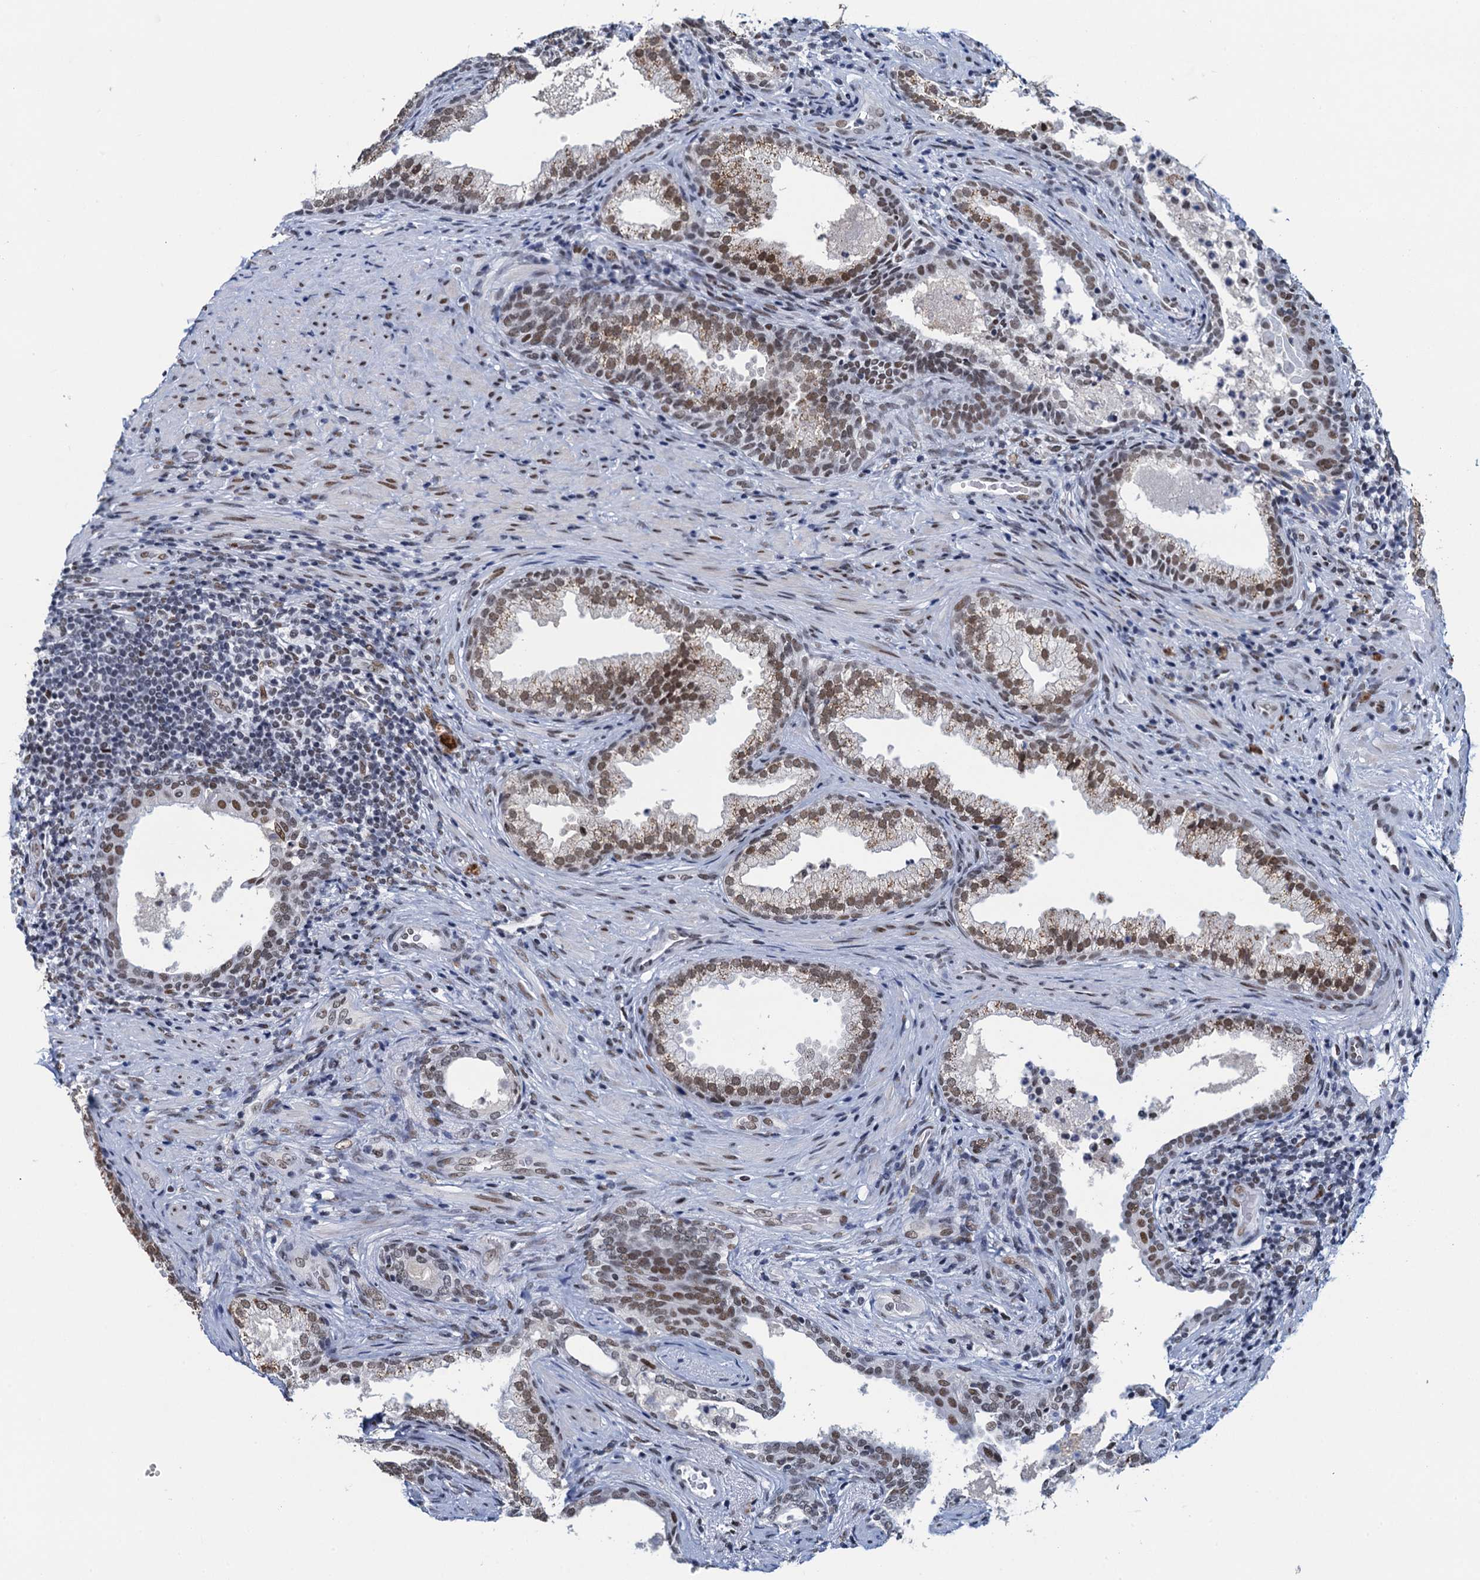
{"staining": {"intensity": "moderate", "quantity": ">75%", "location": "nuclear"}, "tissue": "prostate", "cell_type": "Glandular cells", "image_type": "normal", "snomed": [{"axis": "morphology", "description": "Normal tissue, NOS"}, {"axis": "topography", "description": "Prostate"}], "caption": "Prostate stained with DAB (3,3'-diaminobenzidine) immunohistochemistry exhibits medium levels of moderate nuclear expression in about >75% of glandular cells. The staining was performed using DAB (3,3'-diaminobenzidine) to visualize the protein expression in brown, while the nuclei were stained in blue with hematoxylin (Magnification: 20x).", "gene": "HNRNPUL2", "patient": {"sex": "male", "age": 76}}